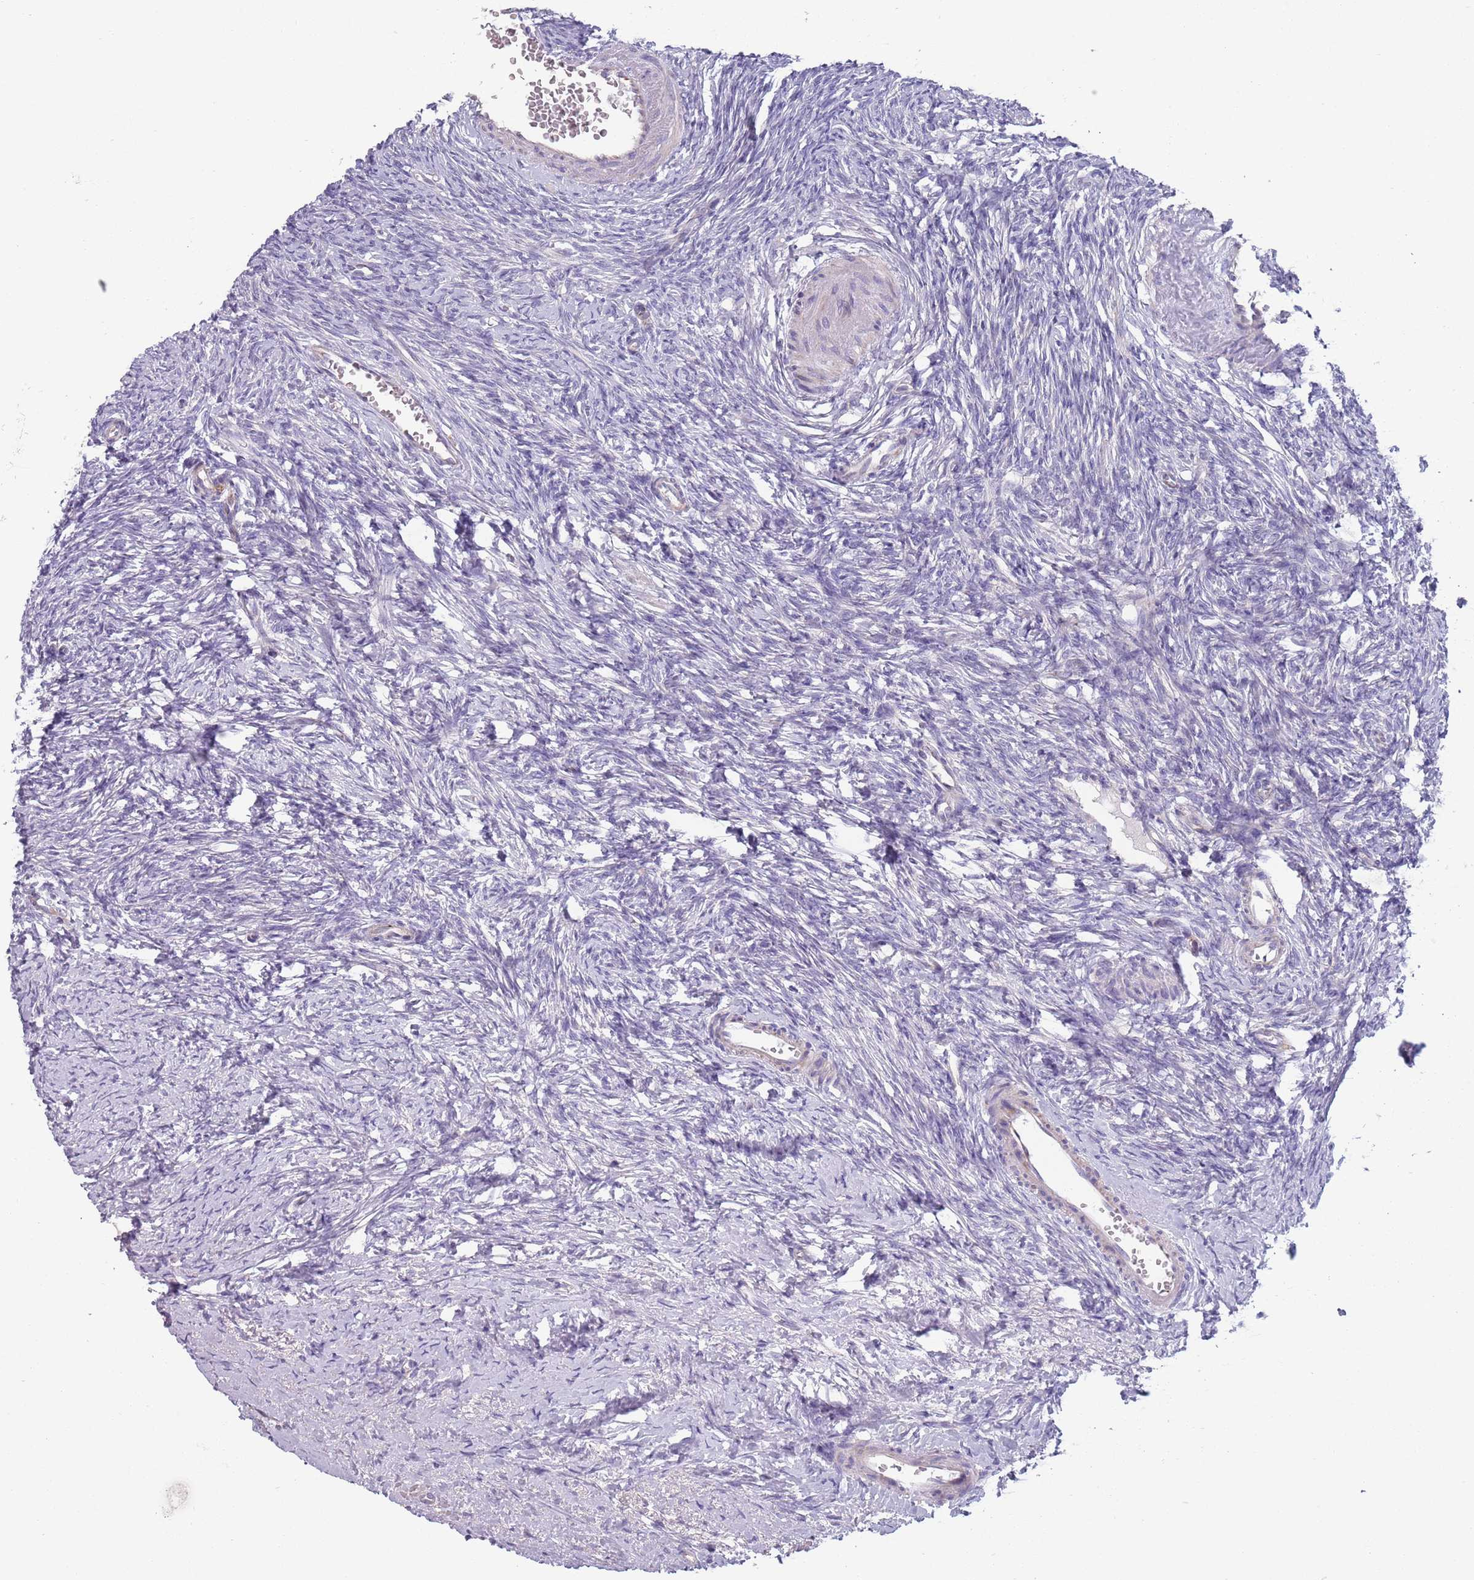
{"staining": {"intensity": "negative", "quantity": "none", "location": "none"}, "tissue": "ovary", "cell_type": "Ovarian stroma cells", "image_type": "normal", "snomed": [{"axis": "morphology", "description": "Normal tissue, NOS"}, {"axis": "morphology", "description": "Developmental malformation"}, {"axis": "topography", "description": "Ovary"}], "caption": "An immunohistochemistry (IHC) histopathology image of unremarkable ovary is shown. There is no staining in ovarian stroma cells of ovary. (Immunohistochemistry (ihc), brightfield microscopy, high magnification).", "gene": "TYW1B", "patient": {"sex": "female", "age": 39}}